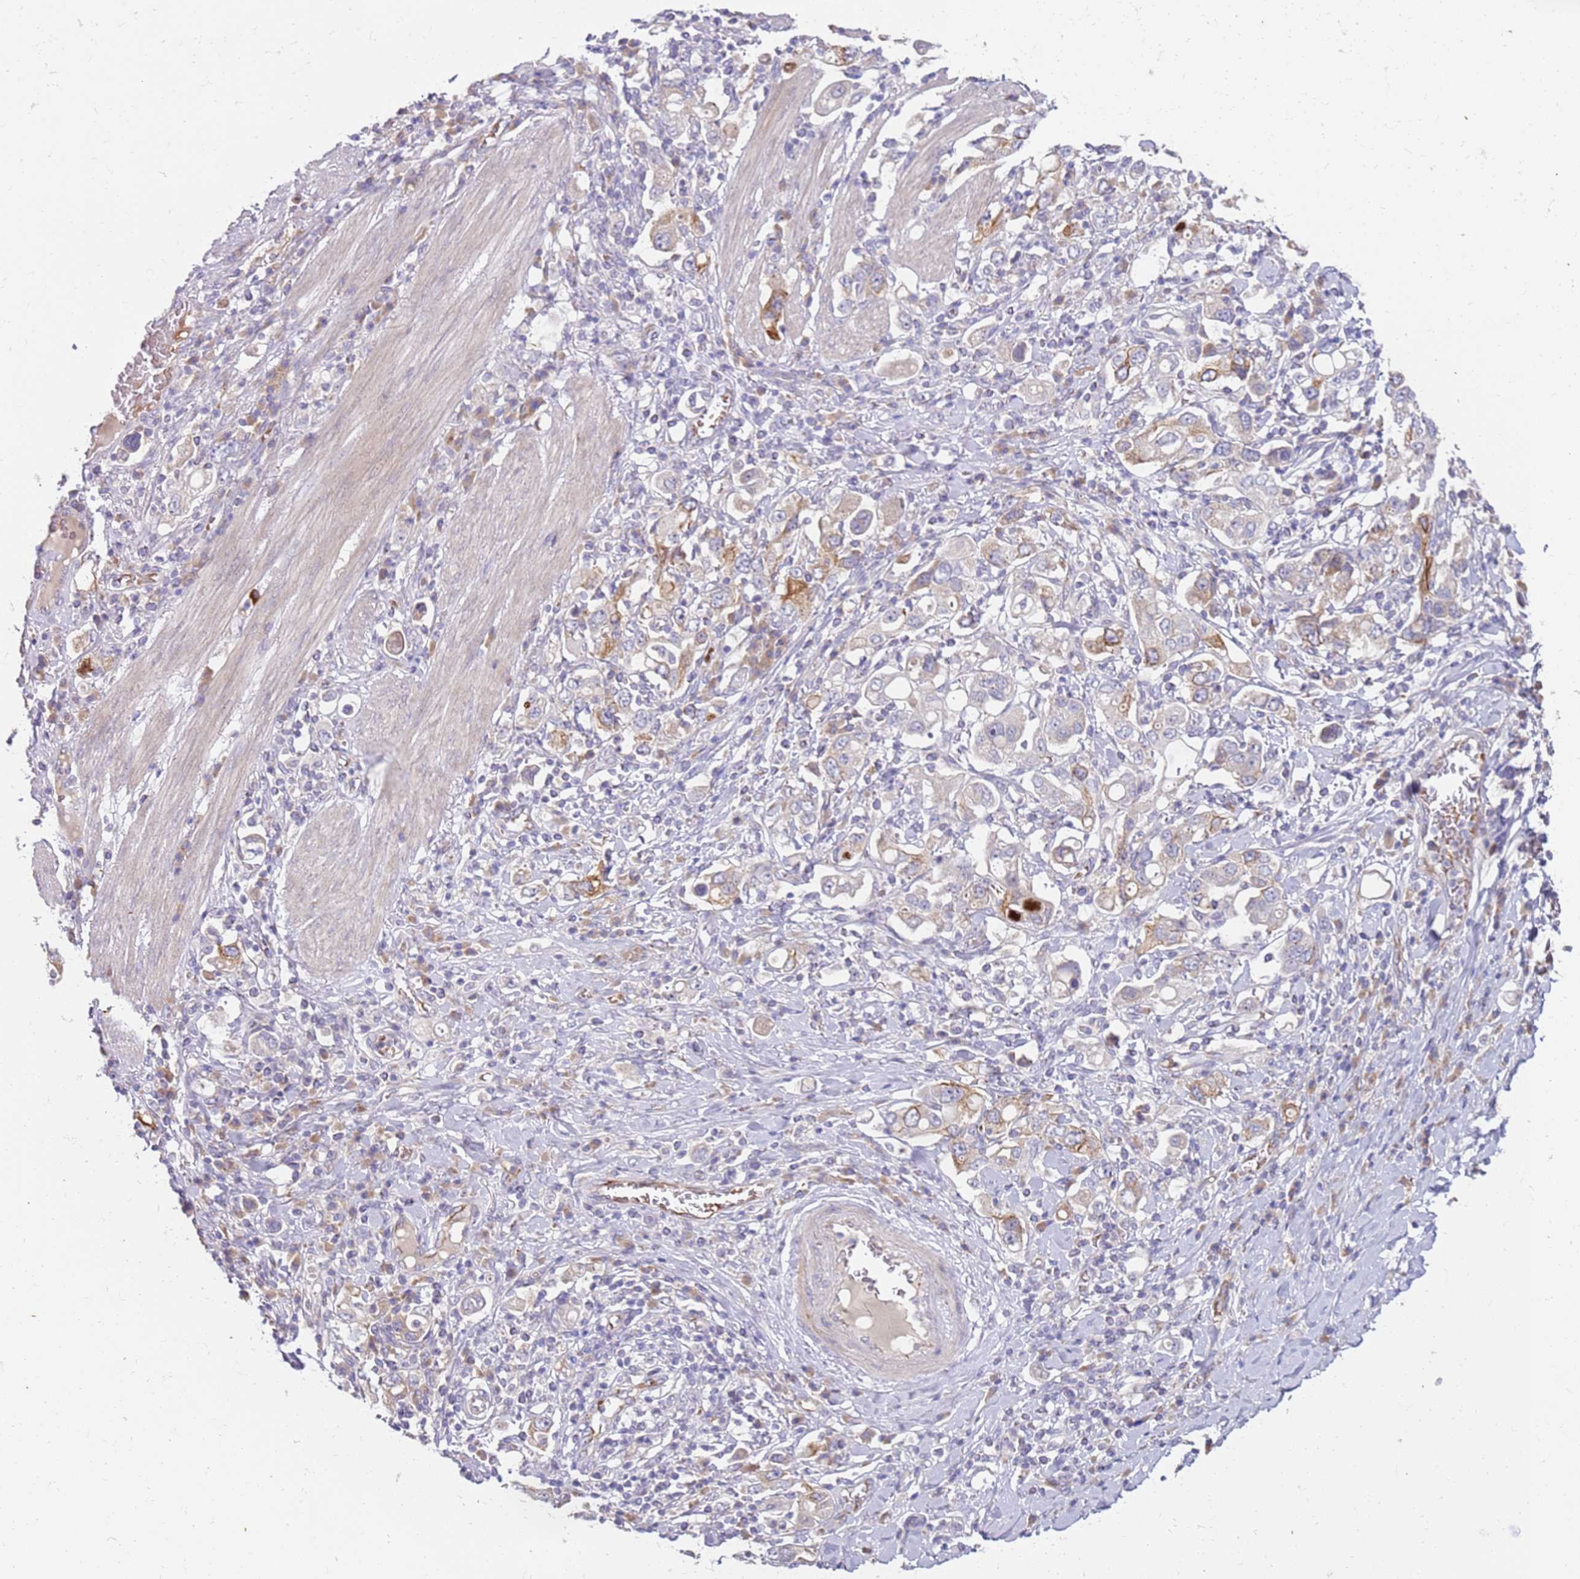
{"staining": {"intensity": "moderate", "quantity": "<25%", "location": "cytoplasmic/membranous"}, "tissue": "stomach cancer", "cell_type": "Tumor cells", "image_type": "cancer", "snomed": [{"axis": "morphology", "description": "Adenocarcinoma, NOS"}, {"axis": "topography", "description": "Stomach, upper"}], "caption": "DAB immunohistochemical staining of human stomach cancer exhibits moderate cytoplasmic/membranous protein expression in about <25% of tumor cells.", "gene": "NMUR2", "patient": {"sex": "male", "age": 62}}